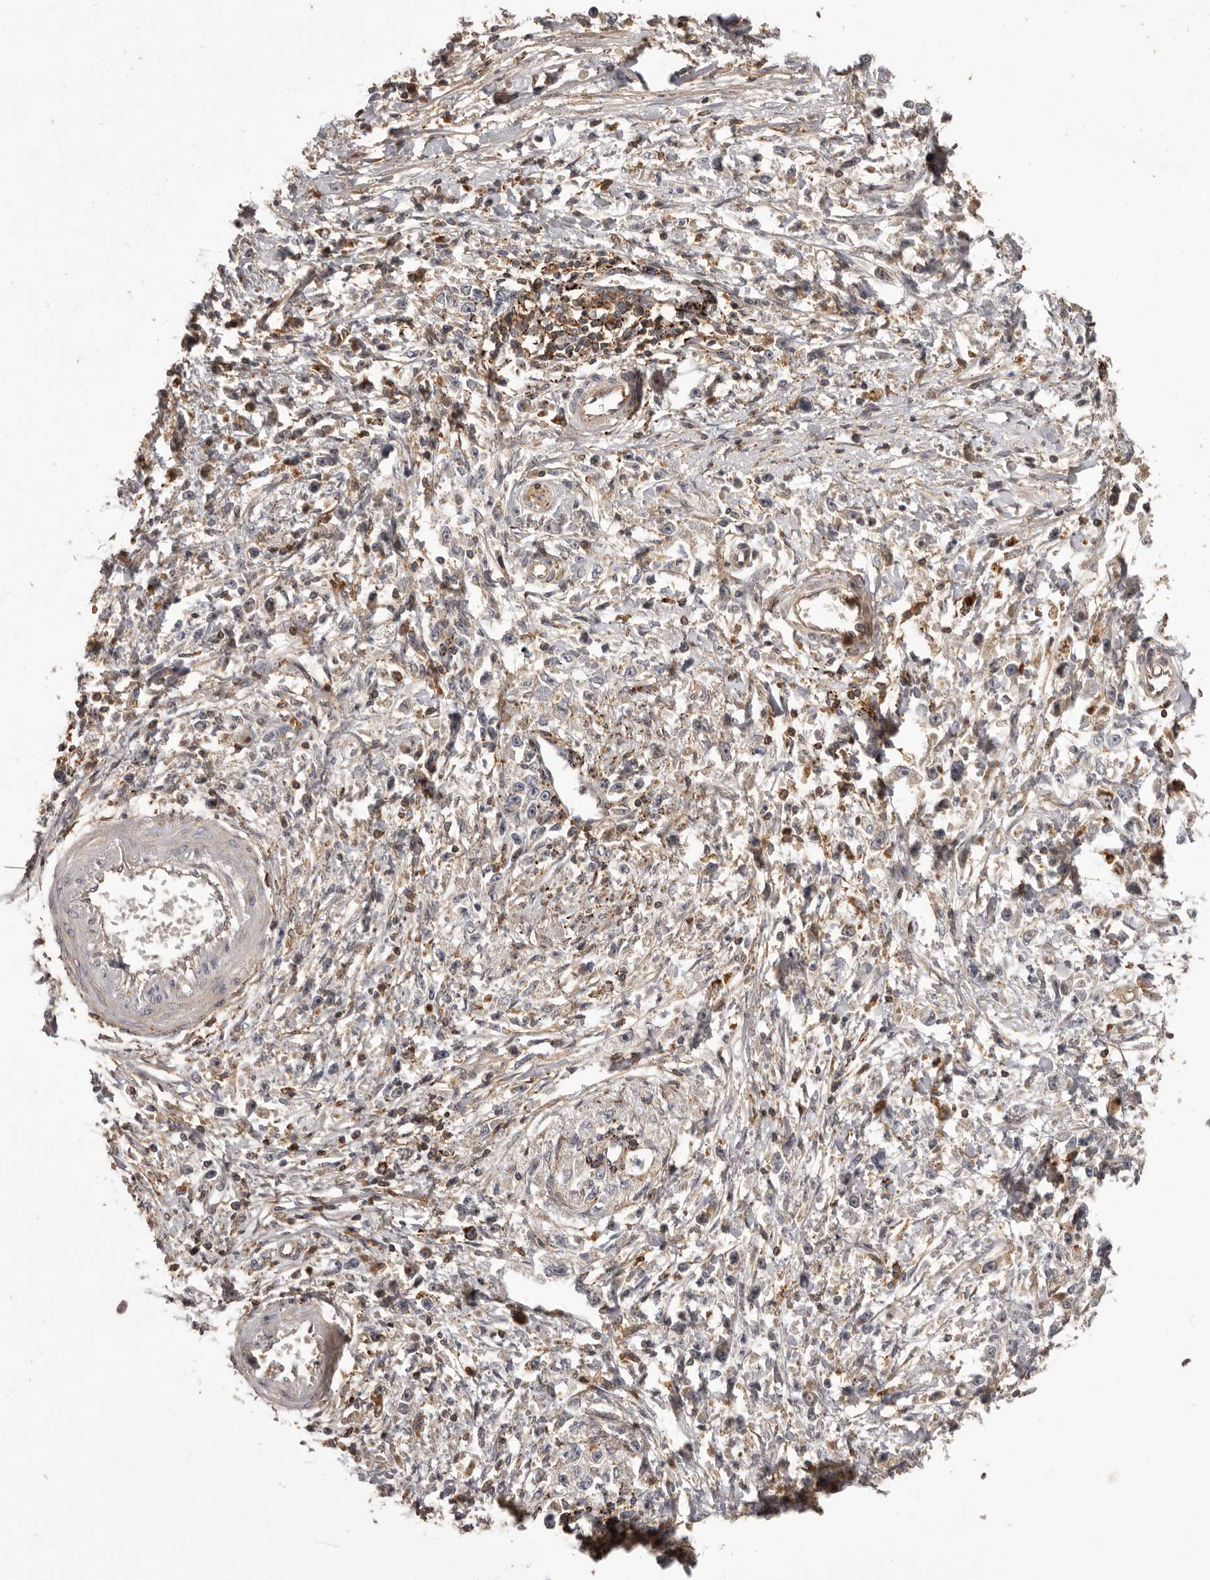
{"staining": {"intensity": "negative", "quantity": "none", "location": "none"}, "tissue": "stomach cancer", "cell_type": "Tumor cells", "image_type": "cancer", "snomed": [{"axis": "morphology", "description": "Adenocarcinoma, NOS"}, {"axis": "topography", "description": "Stomach"}], "caption": "Immunohistochemical staining of human stomach cancer shows no significant positivity in tumor cells.", "gene": "GLIPR2", "patient": {"sex": "female", "age": 59}}